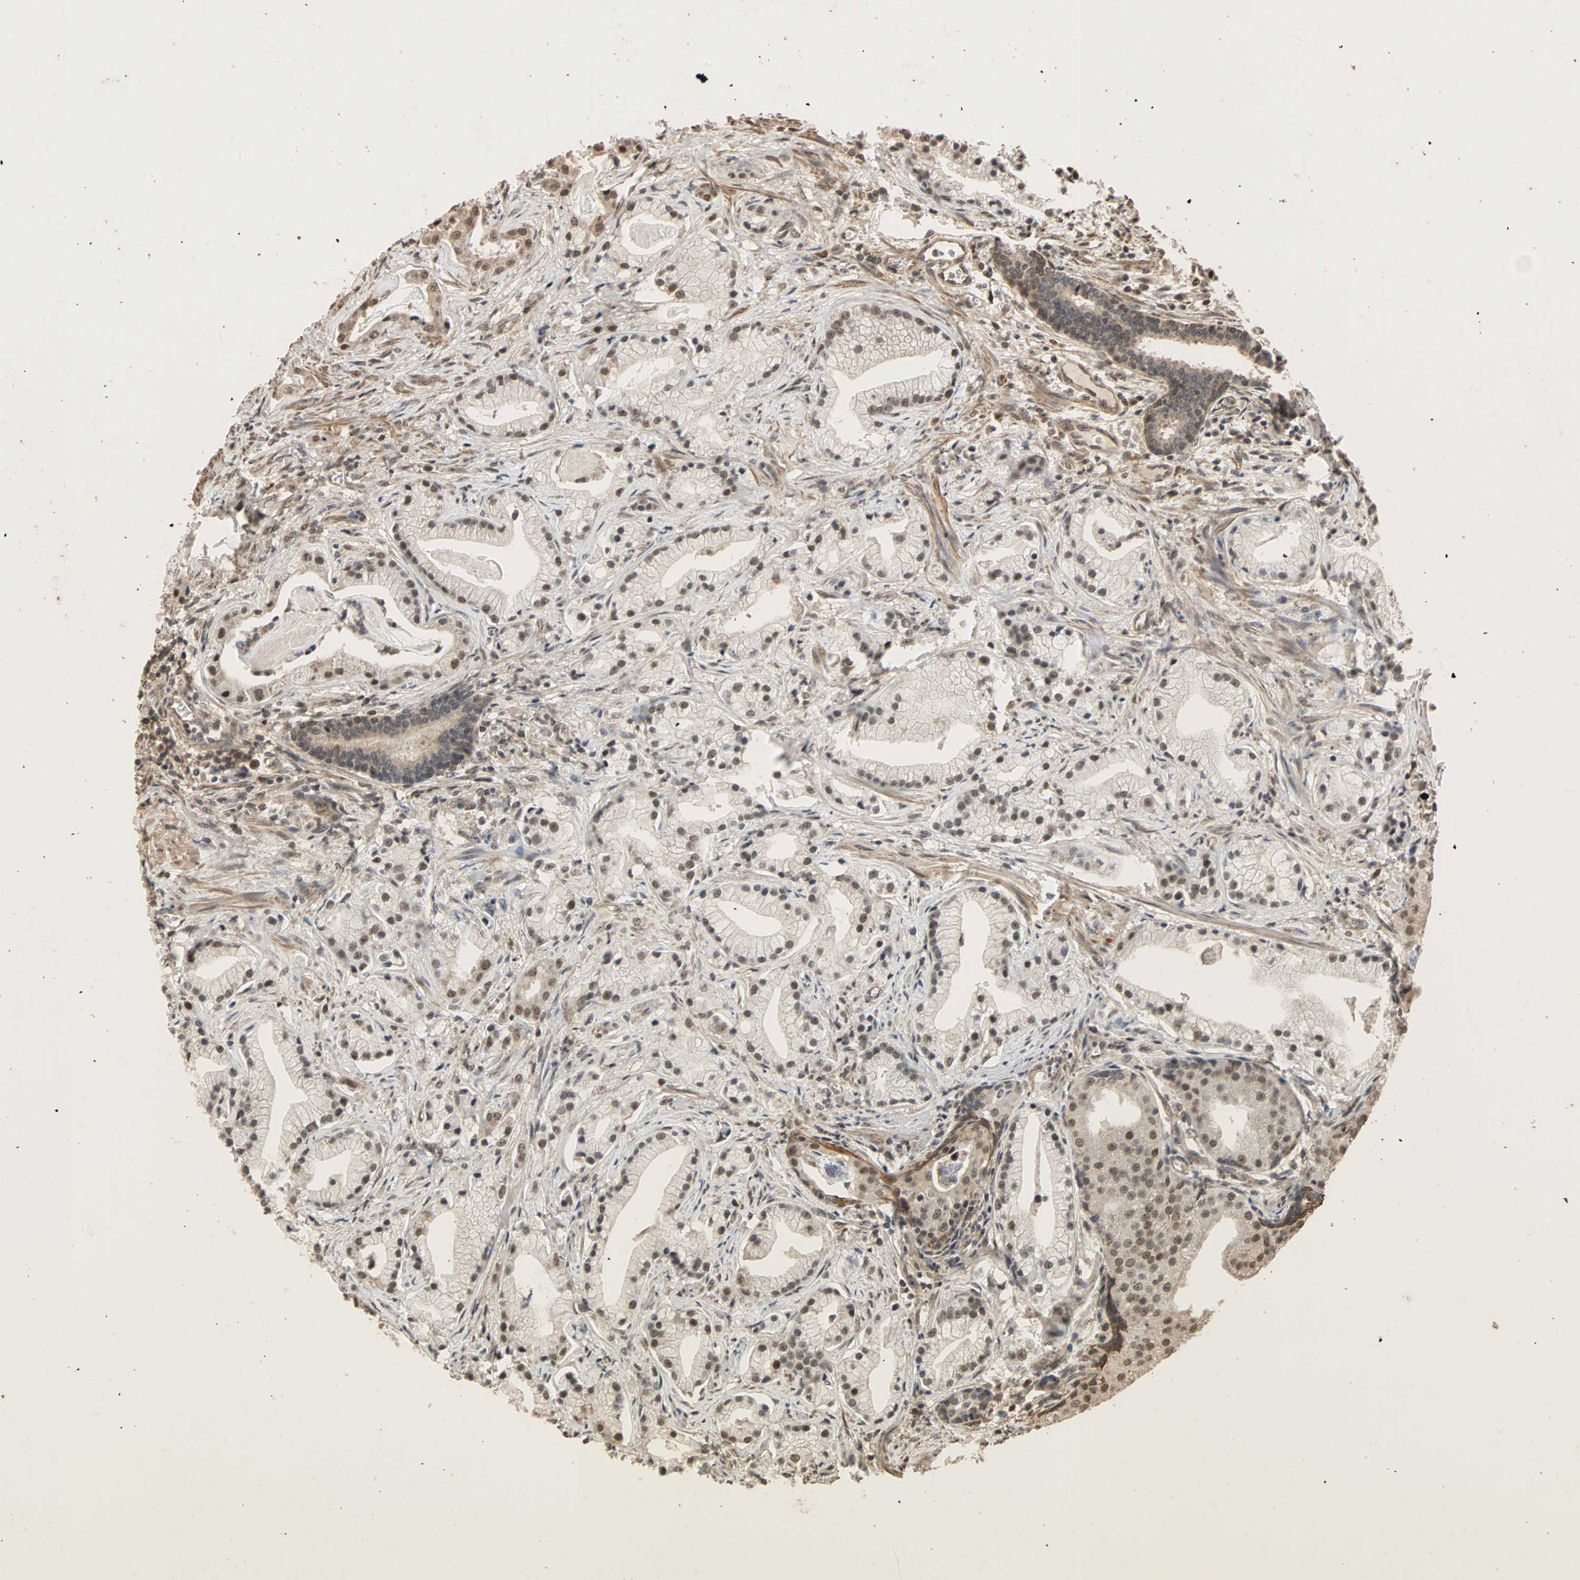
{"staining": {"intensity": "moderate", "quantity": ">75%", "location": "cytoplasmic/membranous,nuclear"}, "tissue": "prostate cancer", "cell_type": "Tumor cells", "image_type": "cancer", "snomed": [{"axis": "morphology", "description": "Adenocarcinoma, Low grade"}, {"axis": "topography", "description": "Prostate"}], "caption": "IHC histopathology image of prostate adenocarcinoma (low-grade) stained for a protein (brown), which displays medium levels of moderate cytoplasmic/membranous and nuclear expression in approximately >75% of tumor cells.", "gene": "CDC5L", "patient": {"sex": "male", "age": 59}}